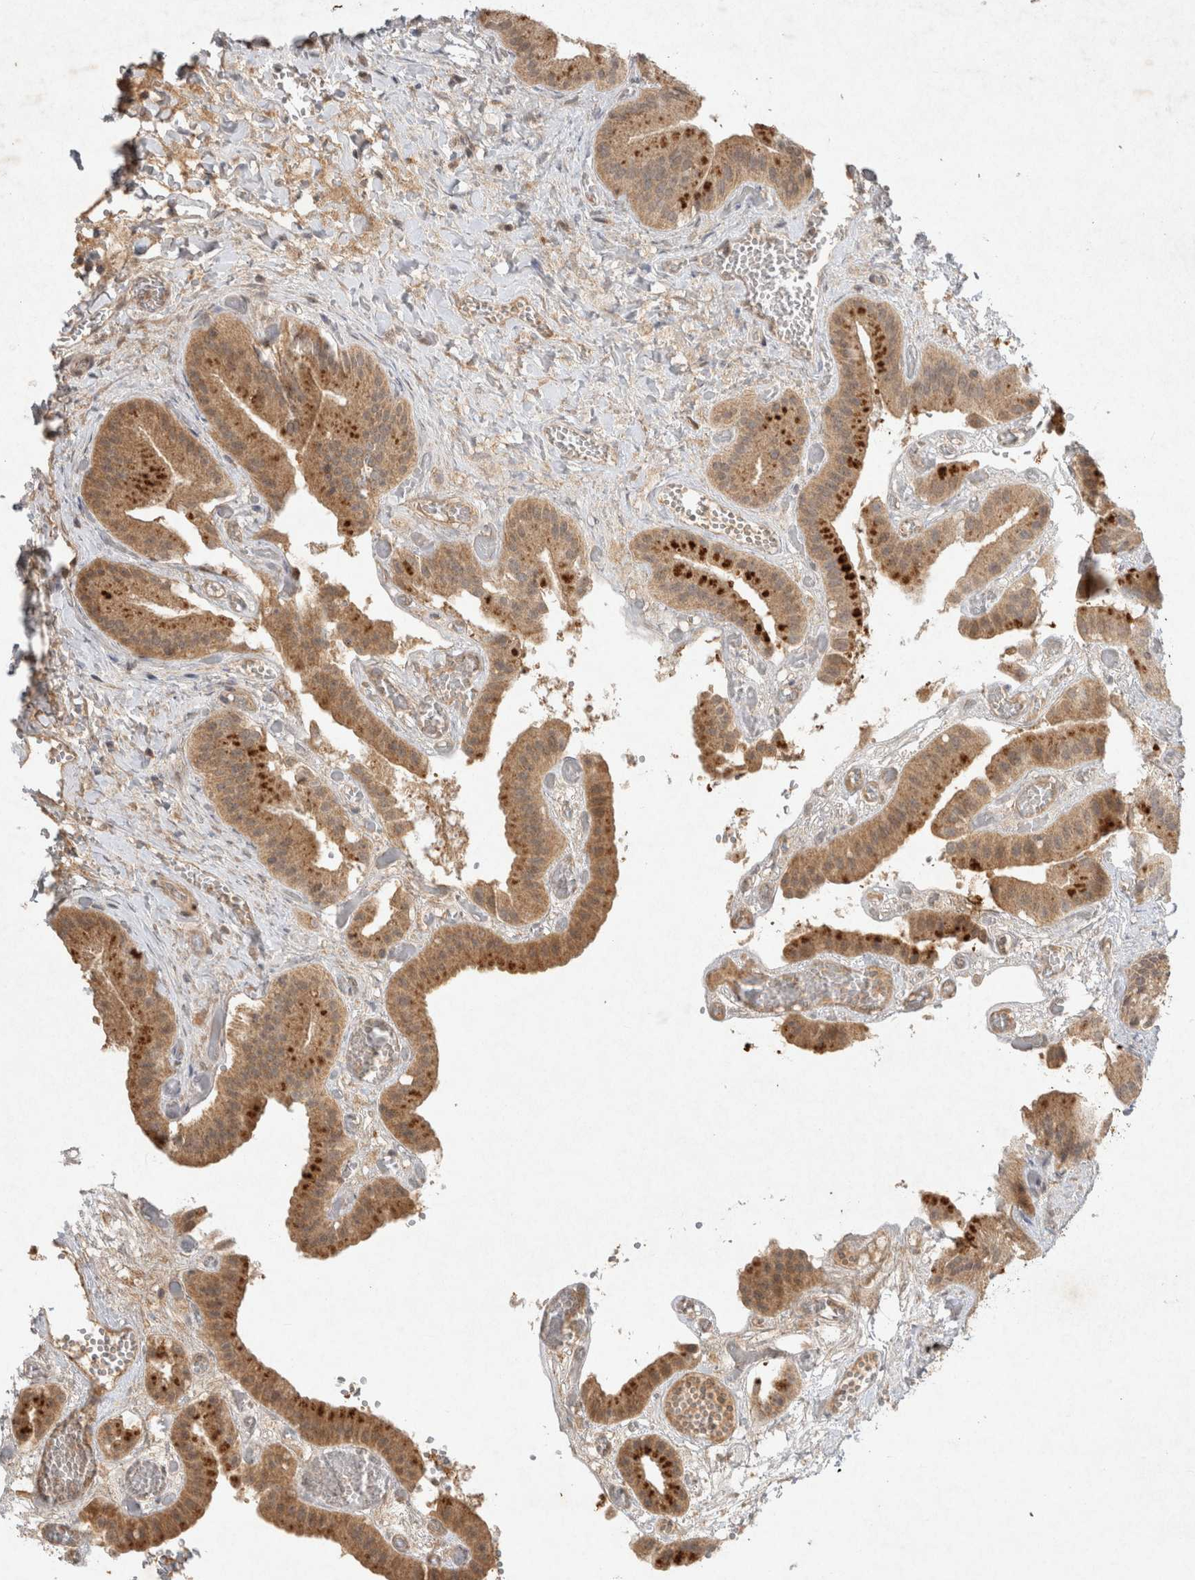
{"staining": {"intensity": "moderate", "quantity": ">75%", "location": "cytoplasmic/membranous"}, "tissue": "gallbladder", "cell_type": "Glandular cells", "image_type": "normal", "snomed": [{"axis": "morphology", "description": "Normal tissue, NOS"}, {"axis": "topography", "description": "Gallbladder"}], "caption": "IHC of normal human gallbladder shows medium levels of moderate cytoplasmic/membranous positivity in approximately >75% of glandular cells.", "gene": "LOXL2", "patient": {"sex": "female", "age": 64}}